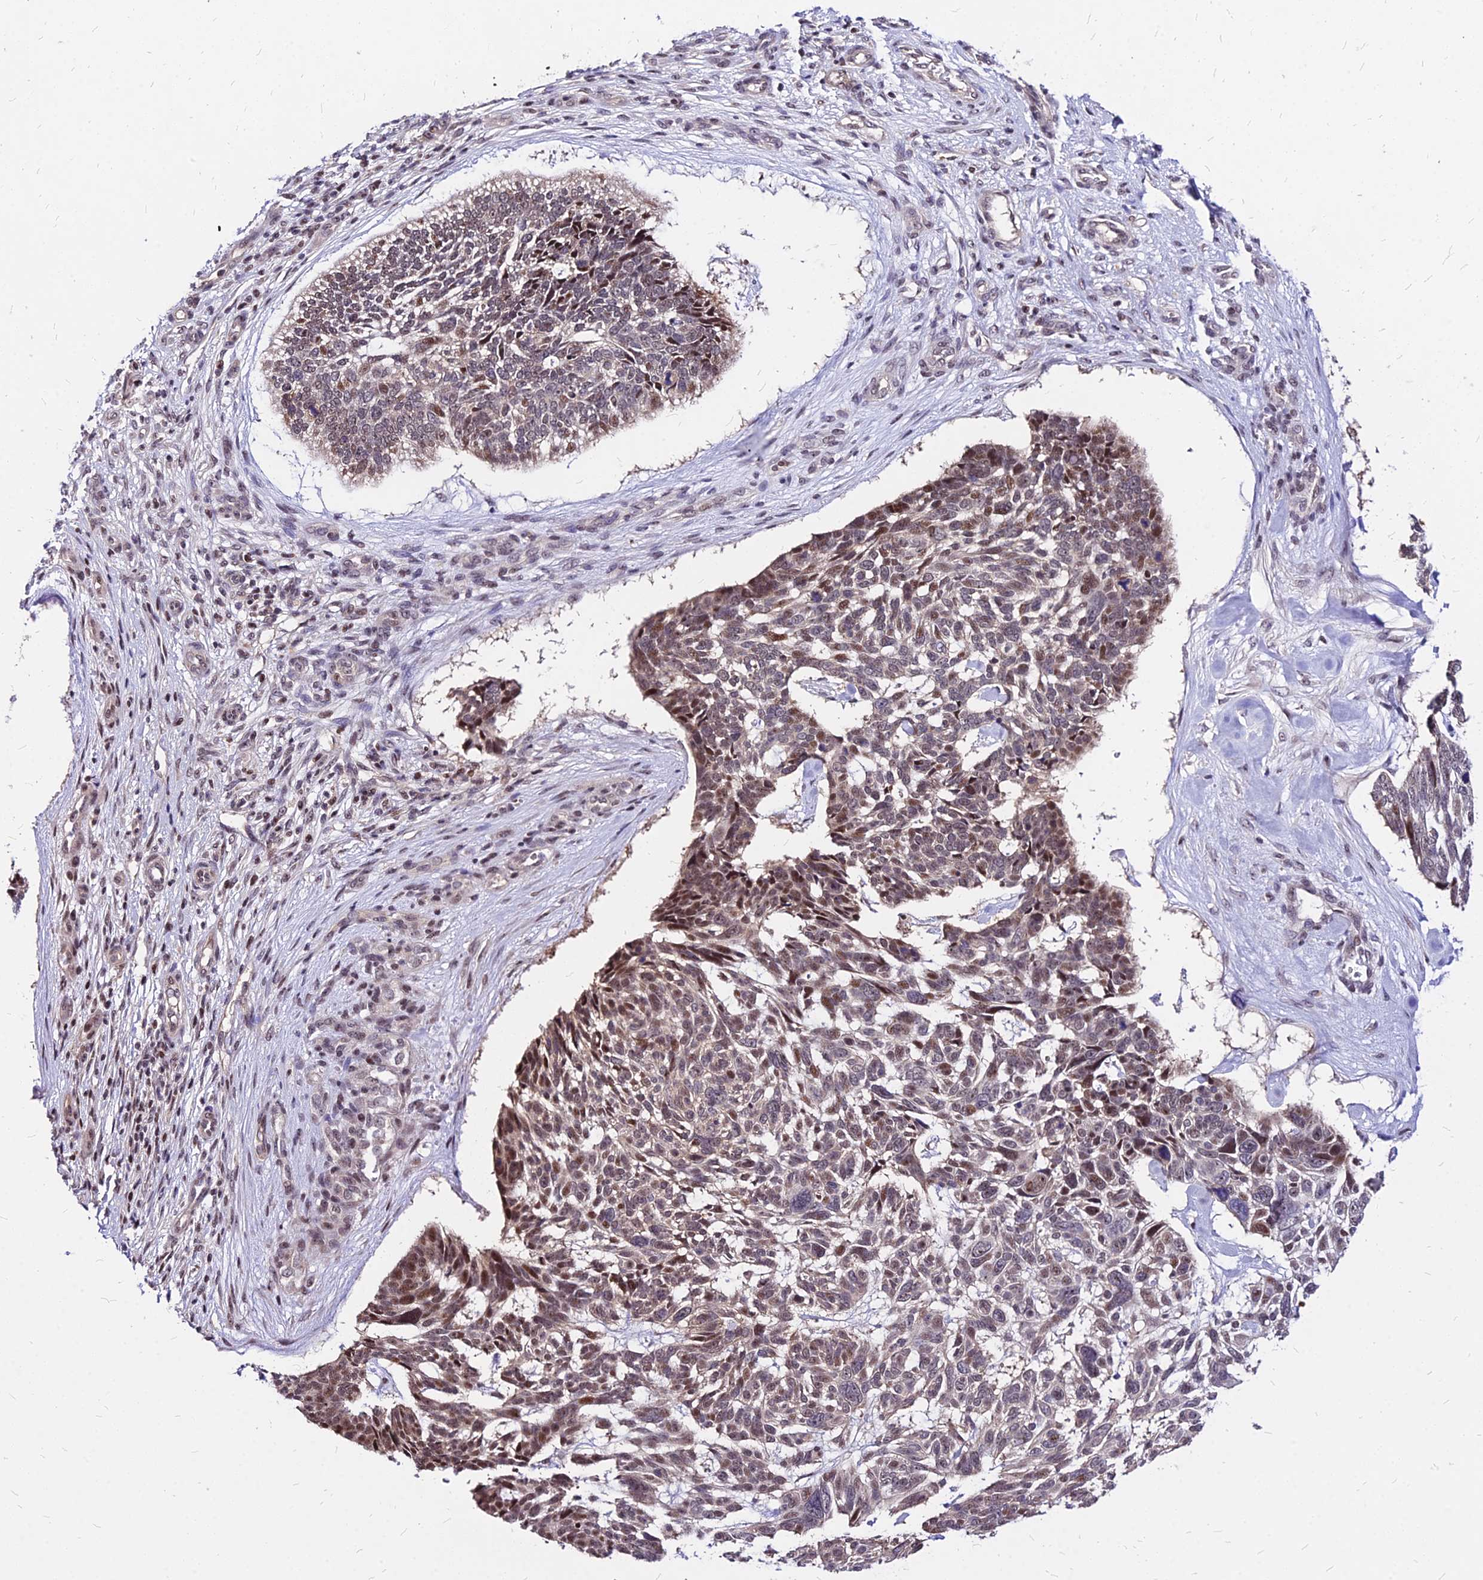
{"staining": {"intensity": "moderate", "quantity": "25%-75%", "location": "nuclear"}, "tissue": "skin cancer", "cell_type": "Tumor cells", "image_type": "cancer", "snomed": [{"axis": "morphology", "description": "Basal cell carcinoma"}, {"axis": "topography", "description": "Skin"}], "caption": "Immunohistochemical staining of skin cancer shows moderate nuclear protein expression in approximately 25%-75% of tumor cells.", "gene": "DDX55", "patient": {"sex": "male", "age": 88}}